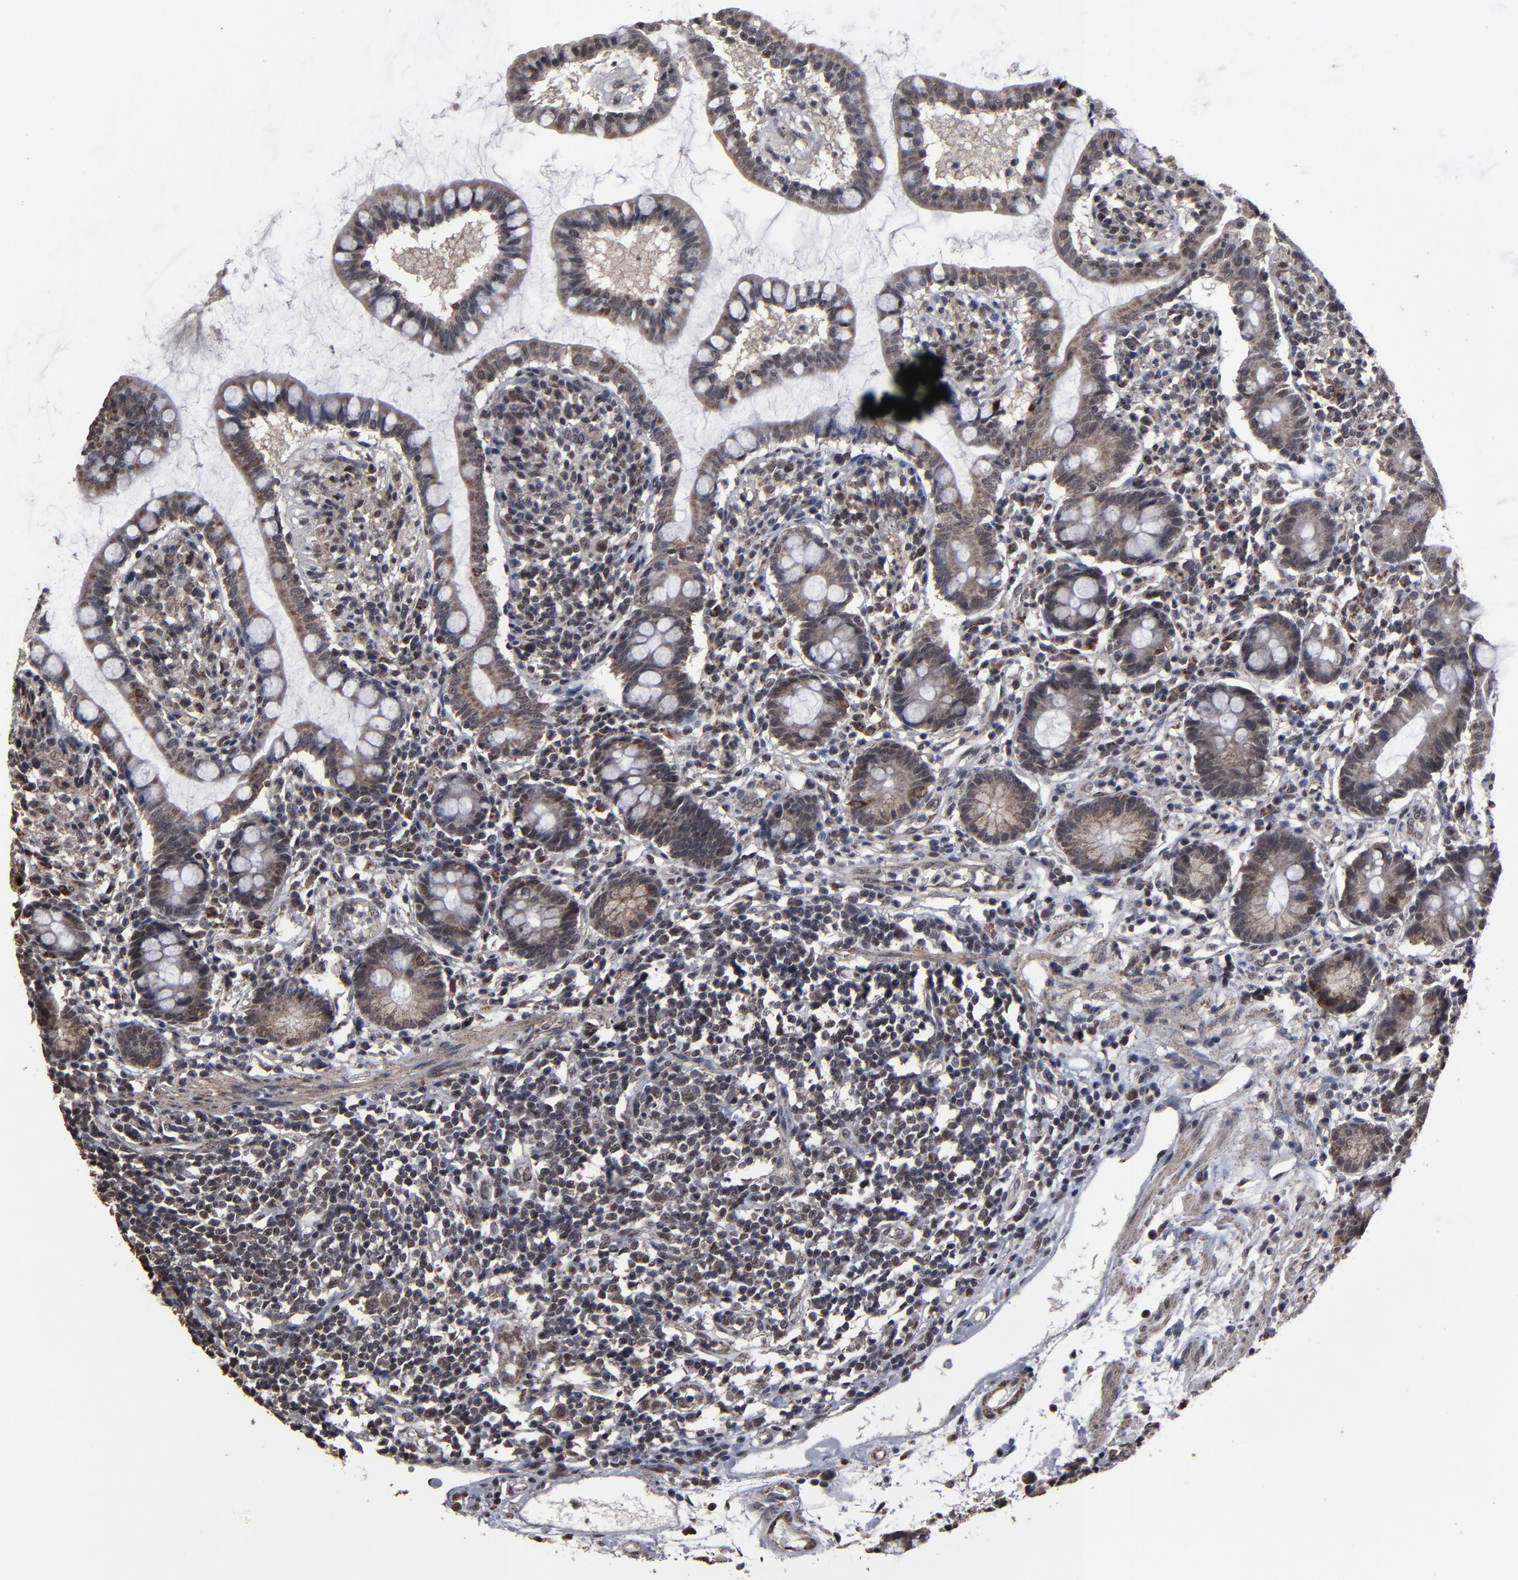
{"staining": {"intensity": "weak", "quantity": ">75%", "location": "cytoplasmic/membranous"}, "tissue": "small intestine", "cell_type": "Glandular cells", "image_type": "normal", "snomed": [{"axis": "morphology", "description": "Normal tissue, NOS"}, {"axis": "topography", "description": "Small intestine"}], "caption": "Approximately >75% of glandular cells in unremarkable human small intestine display weak cytoplasmic/membranous protein staining as visualized by brown immunohistochemical staining.", "gene": "BNIP3", "patient": {"sex": "female", "age": 61}}